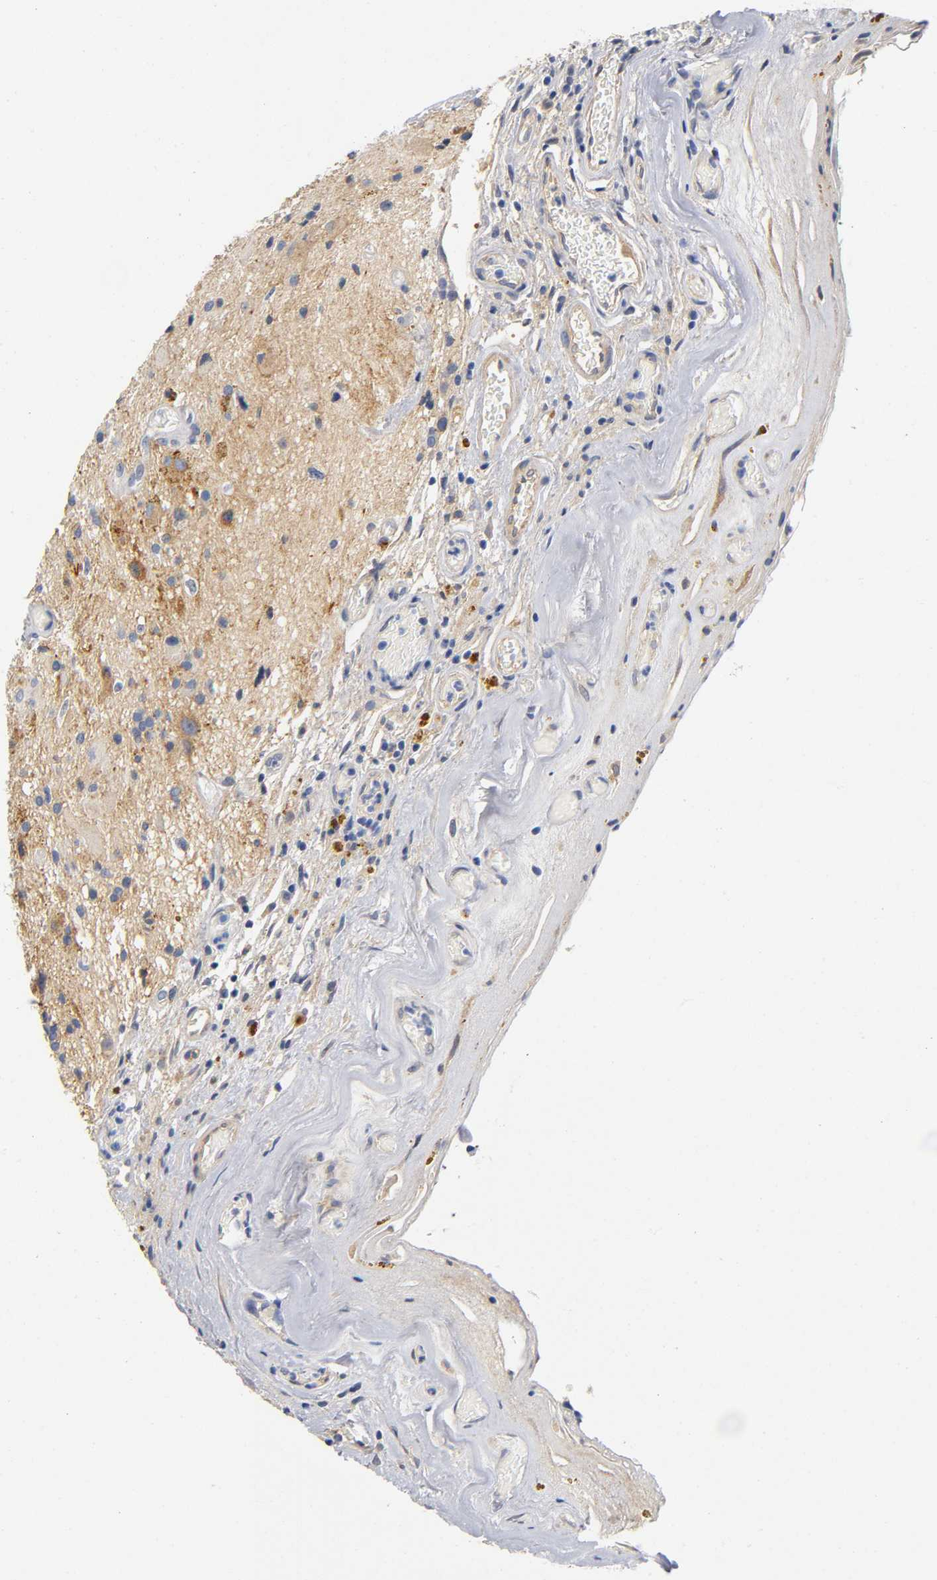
{"staining": {"intensity": "weak", "quantity": "25%-75%", "location": "cytoplasmic/membranous"}, "tissue": "glioma", "cell_type": "Tumor cells", "image_type": "cancer", "snomed": [{"axis": "morphology", "description": "Glioma, malignant, Low grade"}, {"axis": "topography", "description": "Brain"}], "caption": "The photomicrograph reveals a brown stain indicating the presence of a protein in the cytoplasmic/membranous of tumor cells in malignant glioma (low-grade). The protein is stained brown, and the nuclei are stained in blue (DAB IHC with brightfield microscopy, high magnification).", "gene": "TNC", "patient": {"sex": "male", "age": 58}}